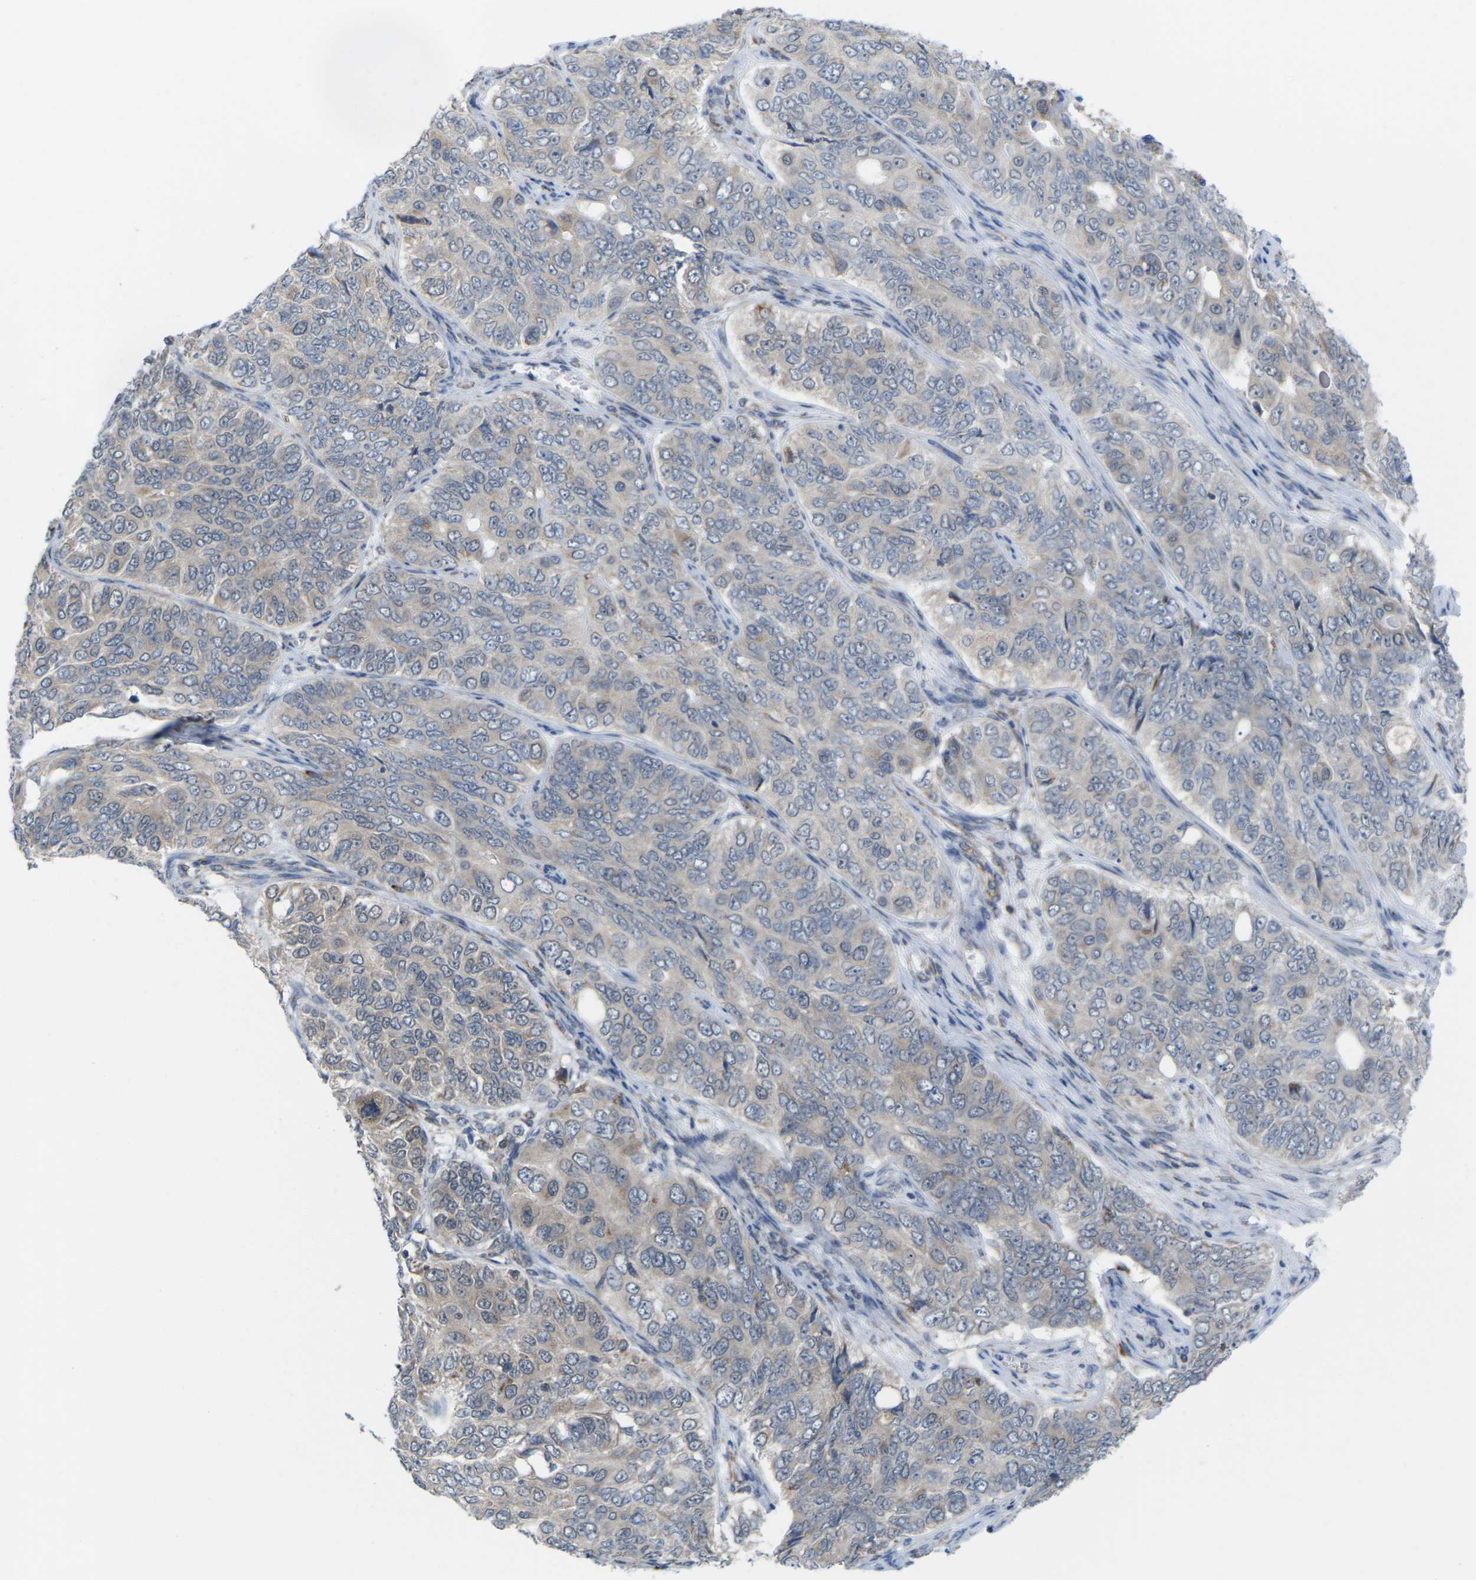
{"staining": {"intensity": "negative", "quantity": "none", "location": "none"}, "tissue": "ovarian cancer", "cell_type": "Tumor cells", "image_type": "cancer", "snomed": [{"axis": "morphology", "description": "Carcinoma, endometroid"}, {"axis": "topography", "description": "Ovary"}], "caption": "Photomicrograph shows no protein expression in tumor cells of ovarian cancer tissue.", "gene": "PDZK1IP1", "patient": {"sex": "female", "age": 51}}